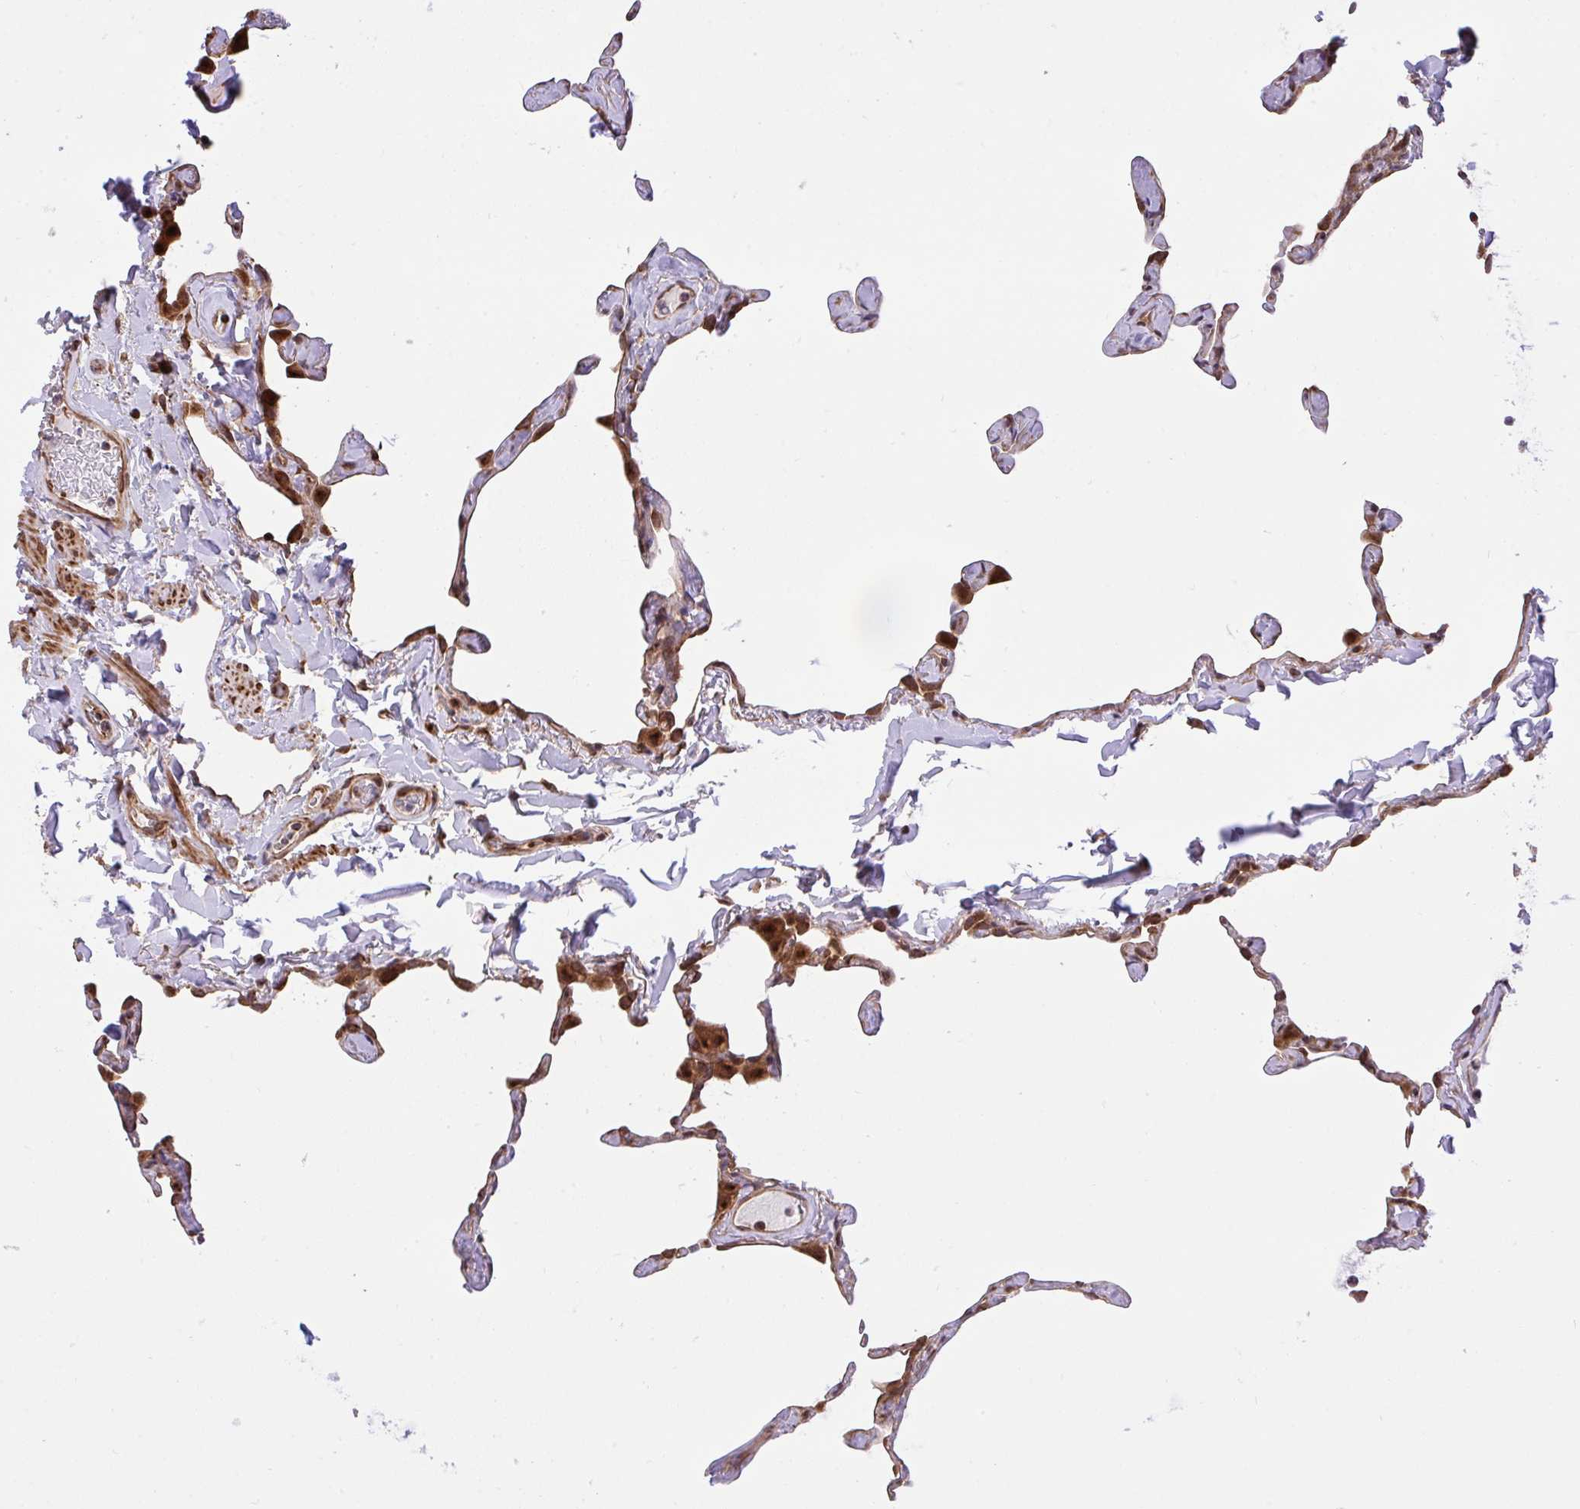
{"staining": {"intensity": "moderate", "quantity": "<25%", "location": "cytoplasmic/membranous"}, "tissue": "lung", "cell_type": "Alveolar cells", "image_type": "normal", "snomed": [{"axis": "morphology", "description": "Normal tissue, NOS"}, {"axis": "topography", "description": "Lung"}], "caption": "This photomicrograph reveals IHC staining of benign human lung, with low moderate cytoplasmic/membranous expression in approximately <25% of alveolar cells.", "gene": "ERI1", "patient": {"sex": "male", "age": 65}}